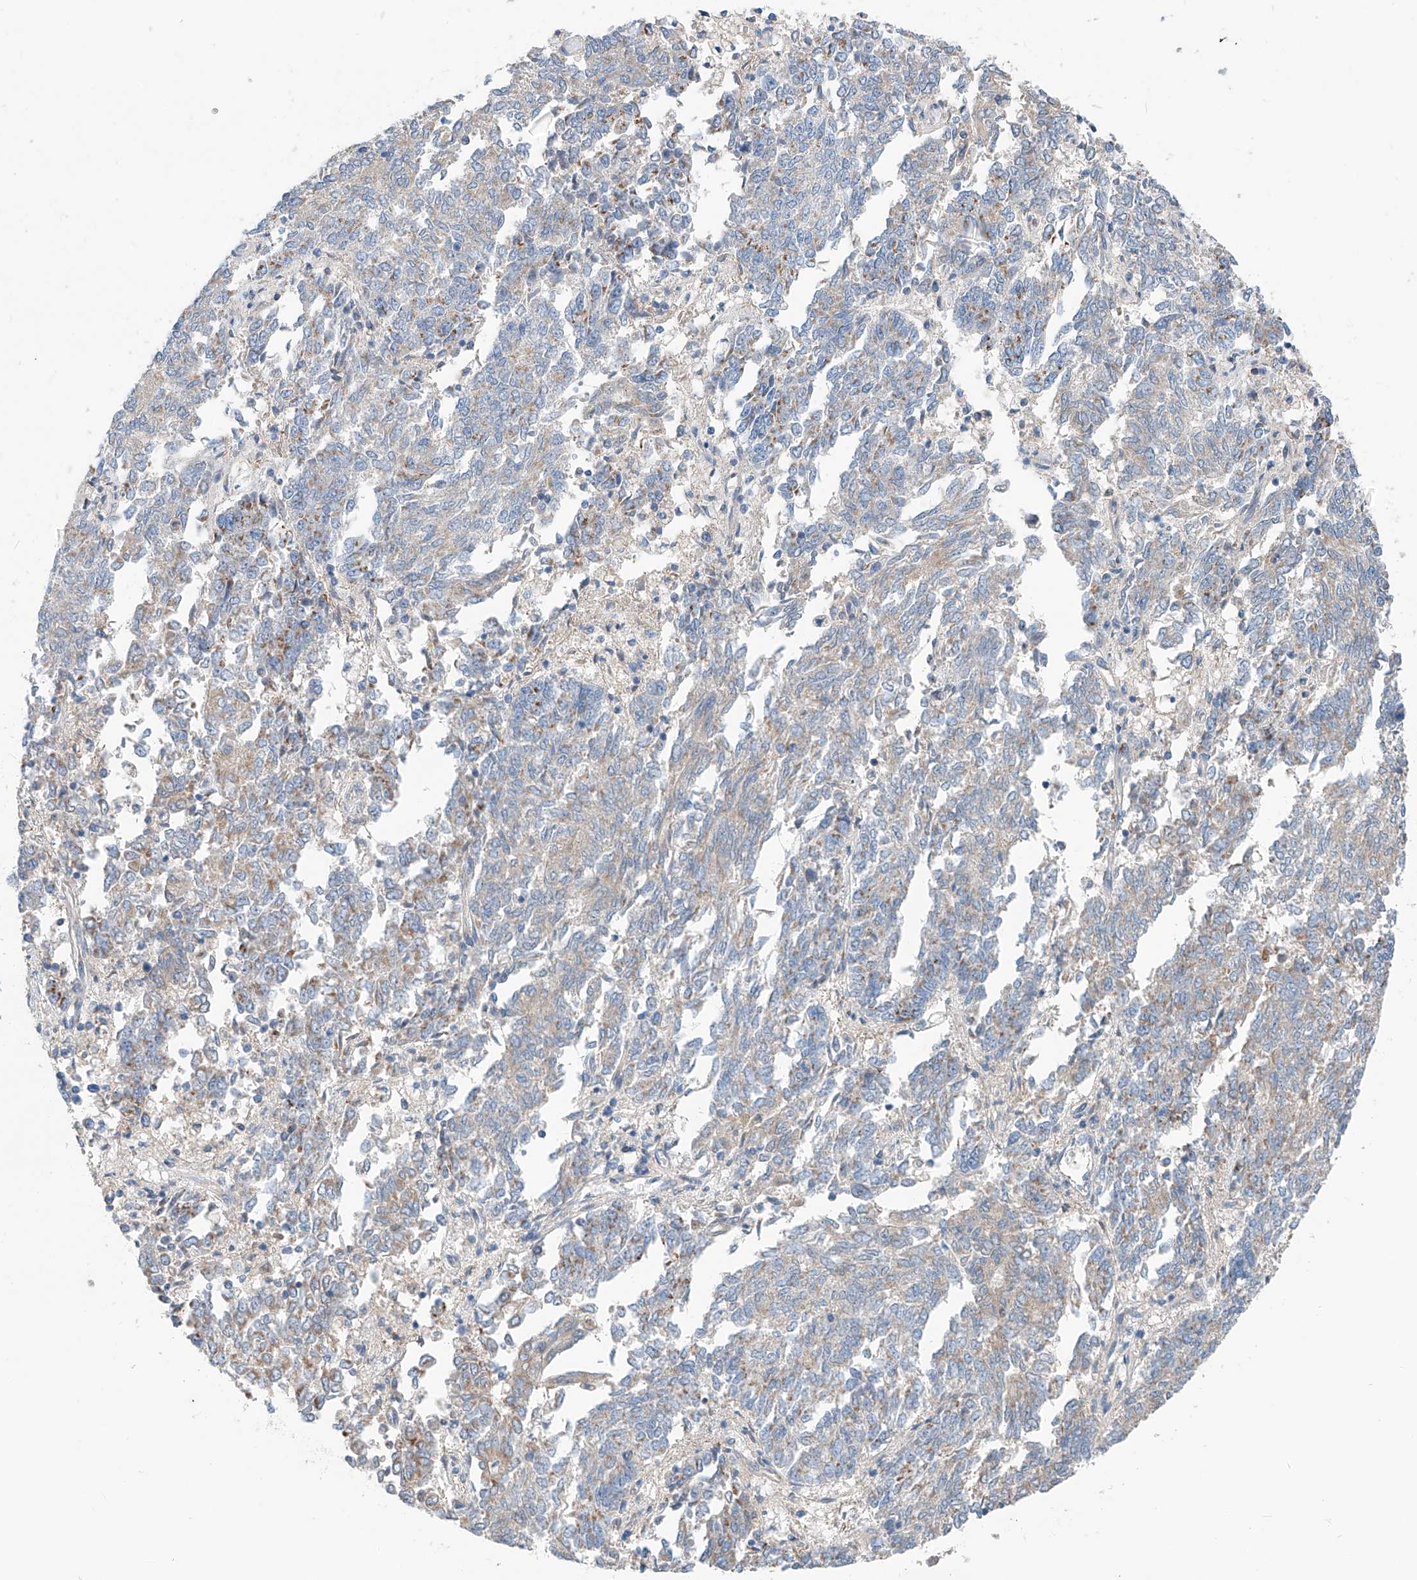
{"staining": {"intensity": "weak", "quantity": "<25%", "location": "cytoplasmic/membranous"}, "tissue": "endometrial cancer", "cell_type": "Tumor cells", "image_type": "cancer", "snomed": [{"axis": "morphology", "description": "Adenocarcinoma, NOS"}, {"axis": "topography", "description": "Endometrium"}], "caption": "This is an IHC image of endometrial cancer (adenocarcinoma). There is no staining in tumor cells.", "gene": "SLC22A7", "patient": {"sex": "female", "age": 80}}